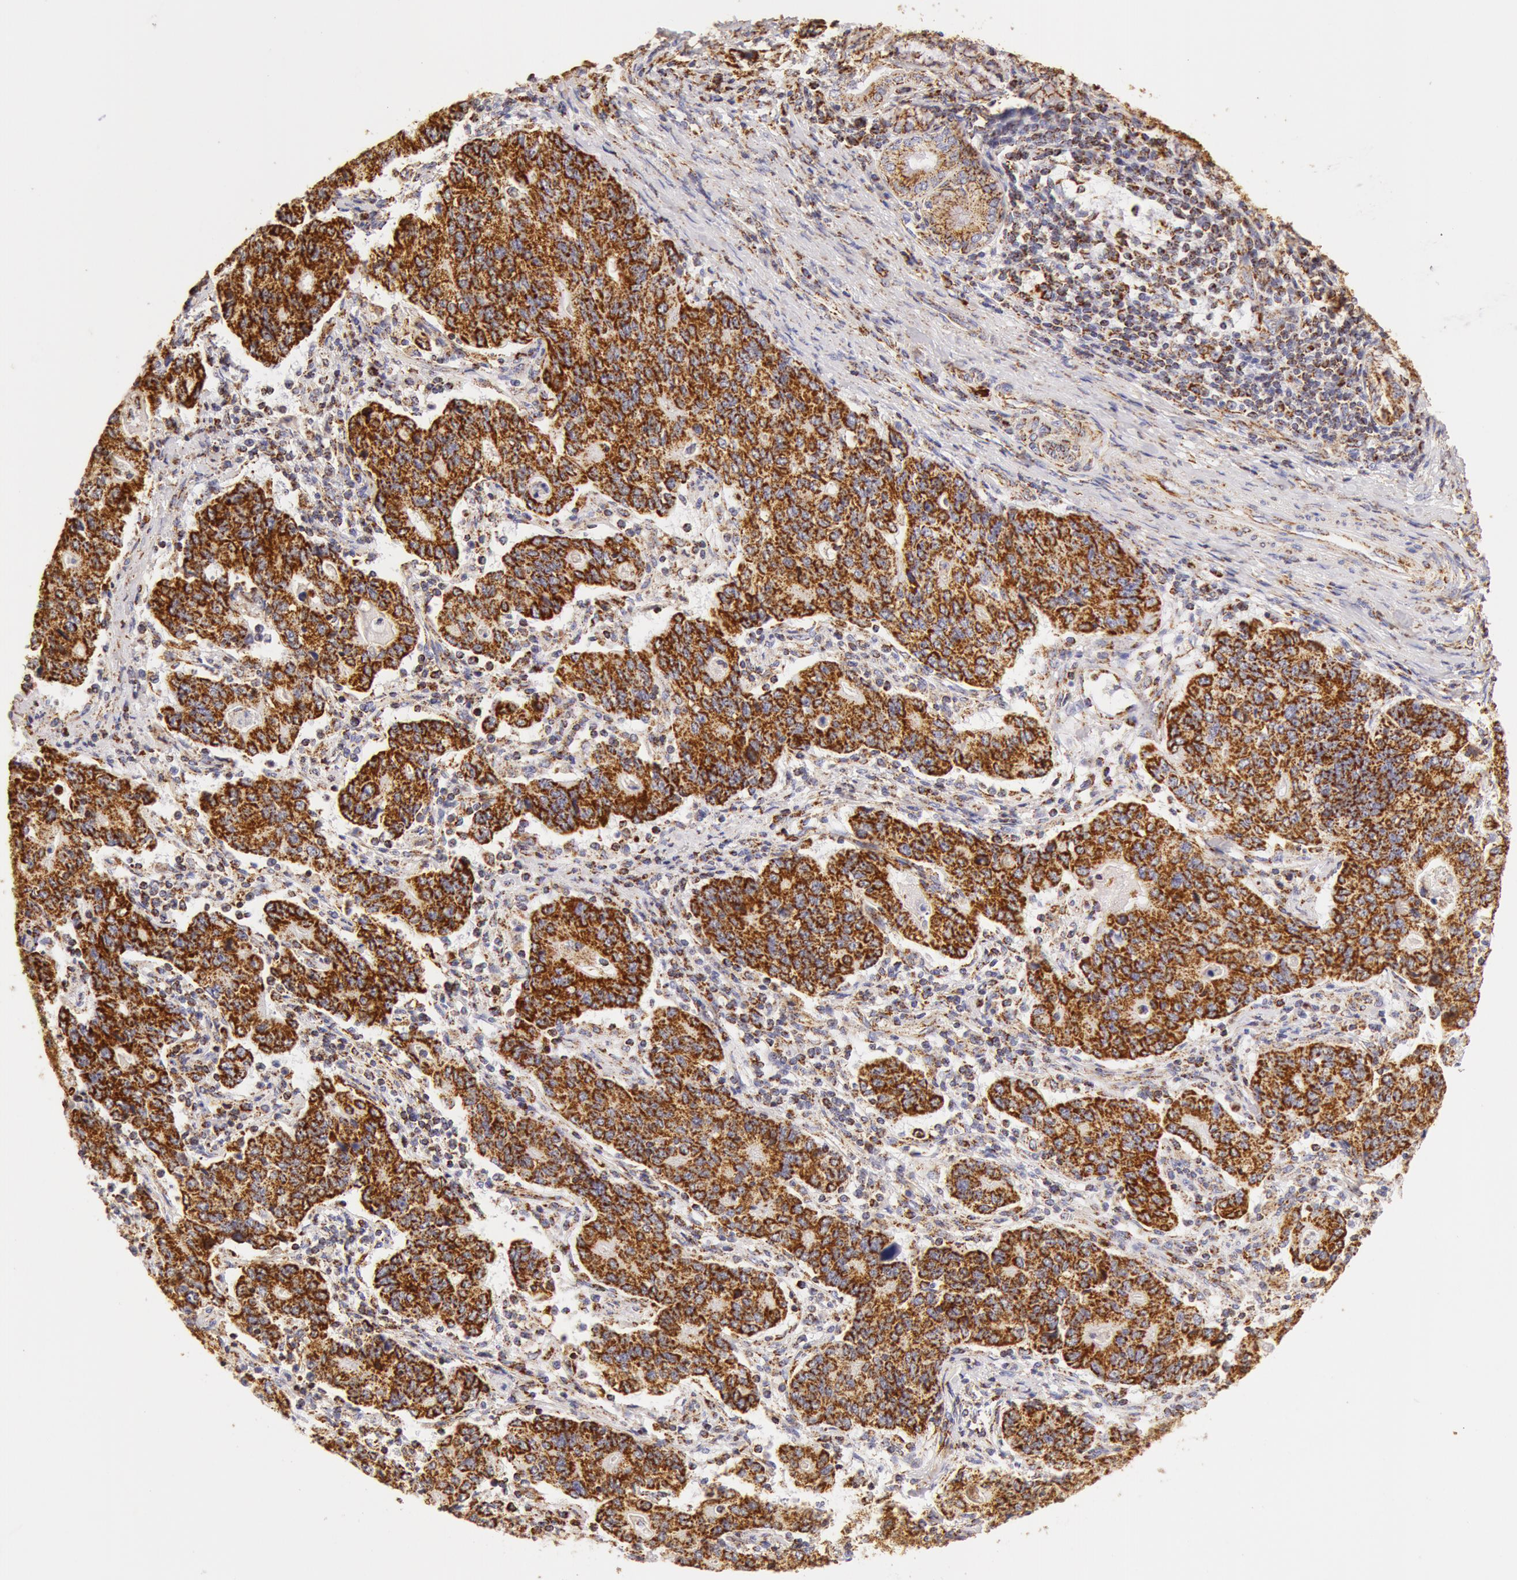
{"staining": {"intensity": "strong", "quantity": ">75%", "location": "cytoplasmic/membranous"}, "tissue": "stomach cancer", "cell_type": "Tumor cells", "image_type": "cancer", "snomed": [{"axis": "morphology", "description": "Adenocarcinoma, NOS"}, {"axis": "topography", "description": "Esophagus"}, {"axis": "topography", "description": "Stomach"}], "caption": "The micrograph displays immunohistochemical staining of stomach adenocarcinoma. There is strong cytoplasmic/membranous staining is identified in approximately >75% of tumor cells.", "gene": "ATP5F1B", "patient": {"sex": "male", "age": 74}}